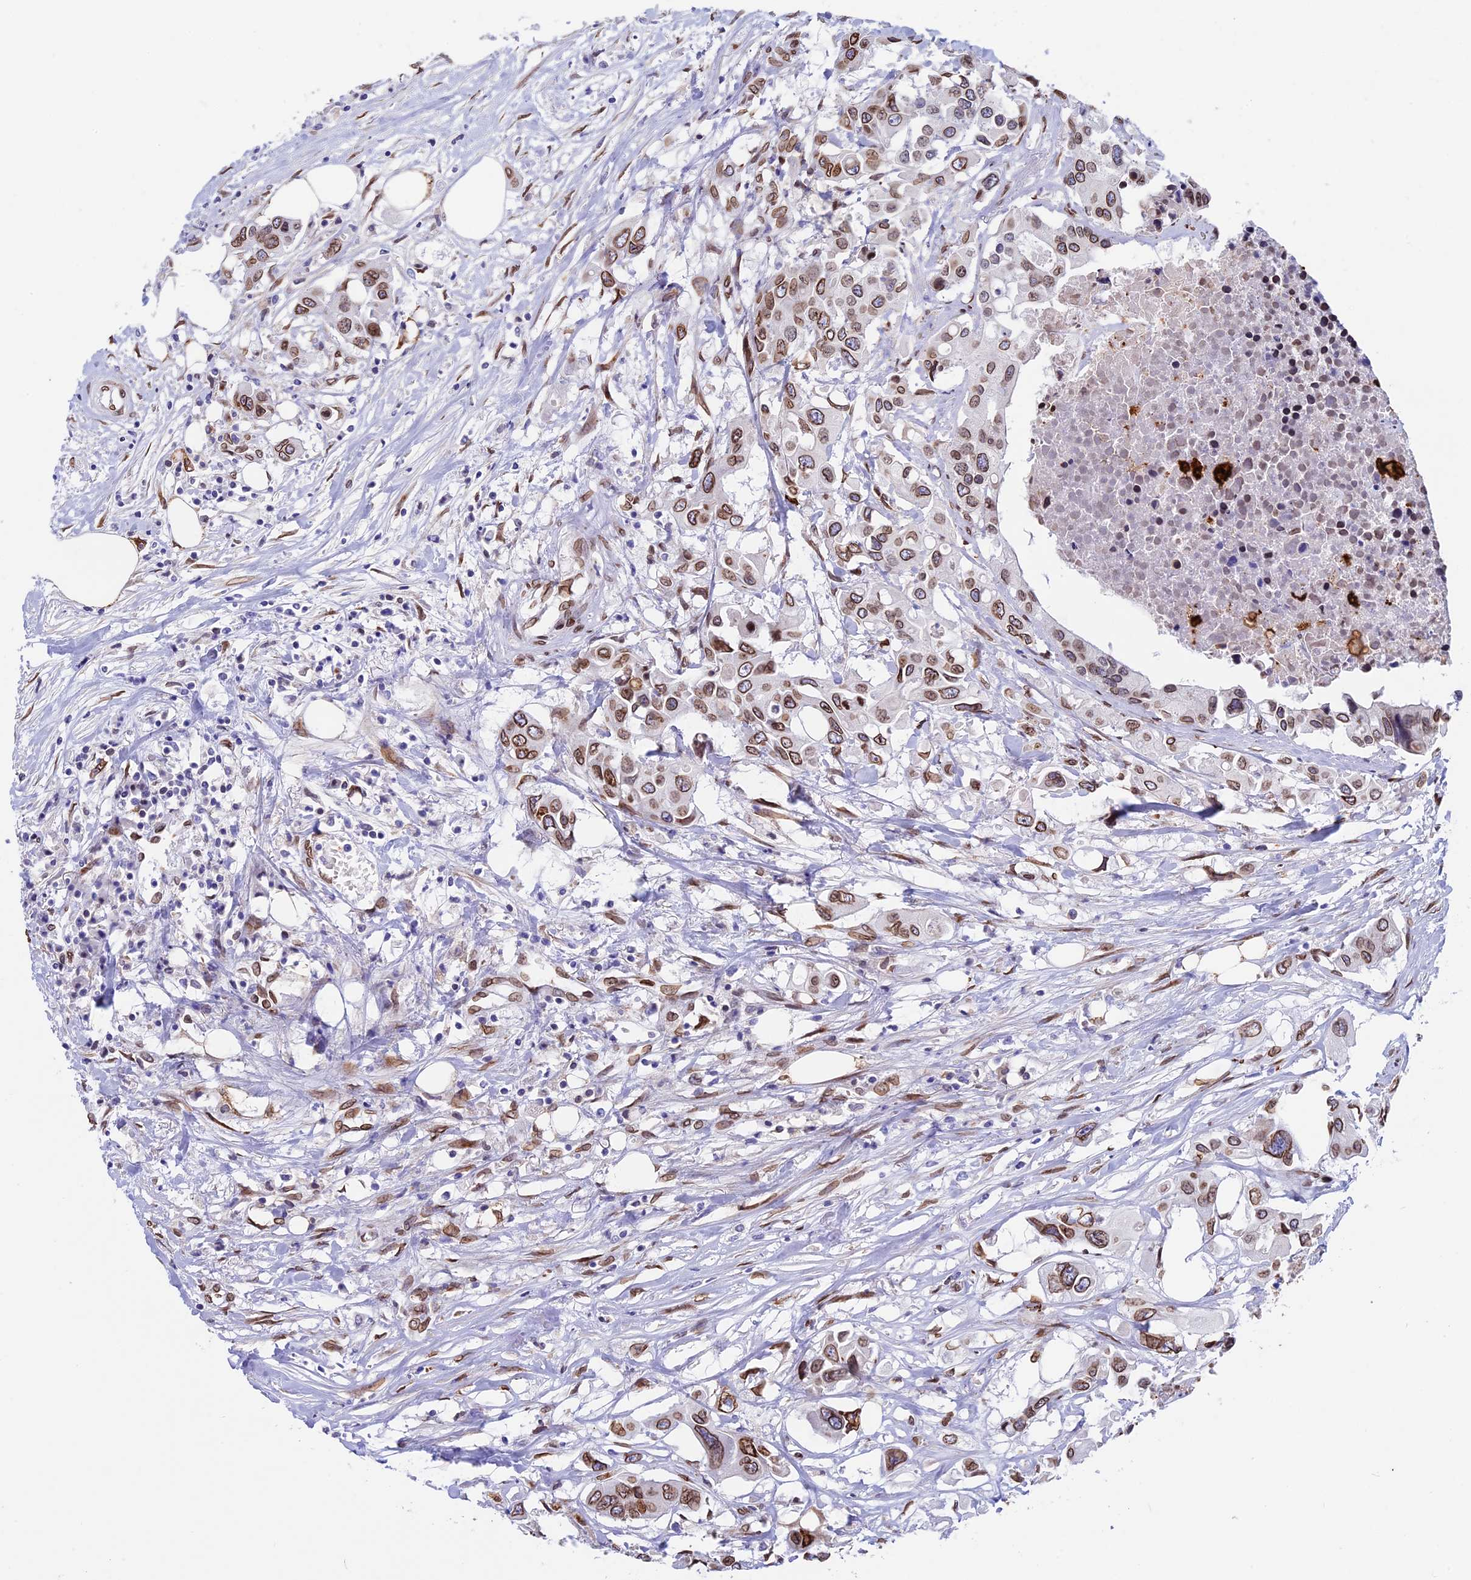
{"staining": {"intensity": "moderate", "quantity": ">75%", "location": "cytoplasmic/membranous,nuclear"}, "tissue": "colorectal cancer", "cell_type": "Tumor cells", "image_type": "cancer", "snomed": [{"axis": "morphology", "description": "Adenocarcinoma, NOS"}, {"axis": "topography", "description": "Colon"}], "caption": "Immunohistochemical staining of human colorectal adenocarcinoma displays medium levels of moderate cytoplasmic/membranous and nuclear positivity in about >75% of tumor cells.", "gene": "TMPRSS7", "patient": {"sex": "male", "age": 77}}